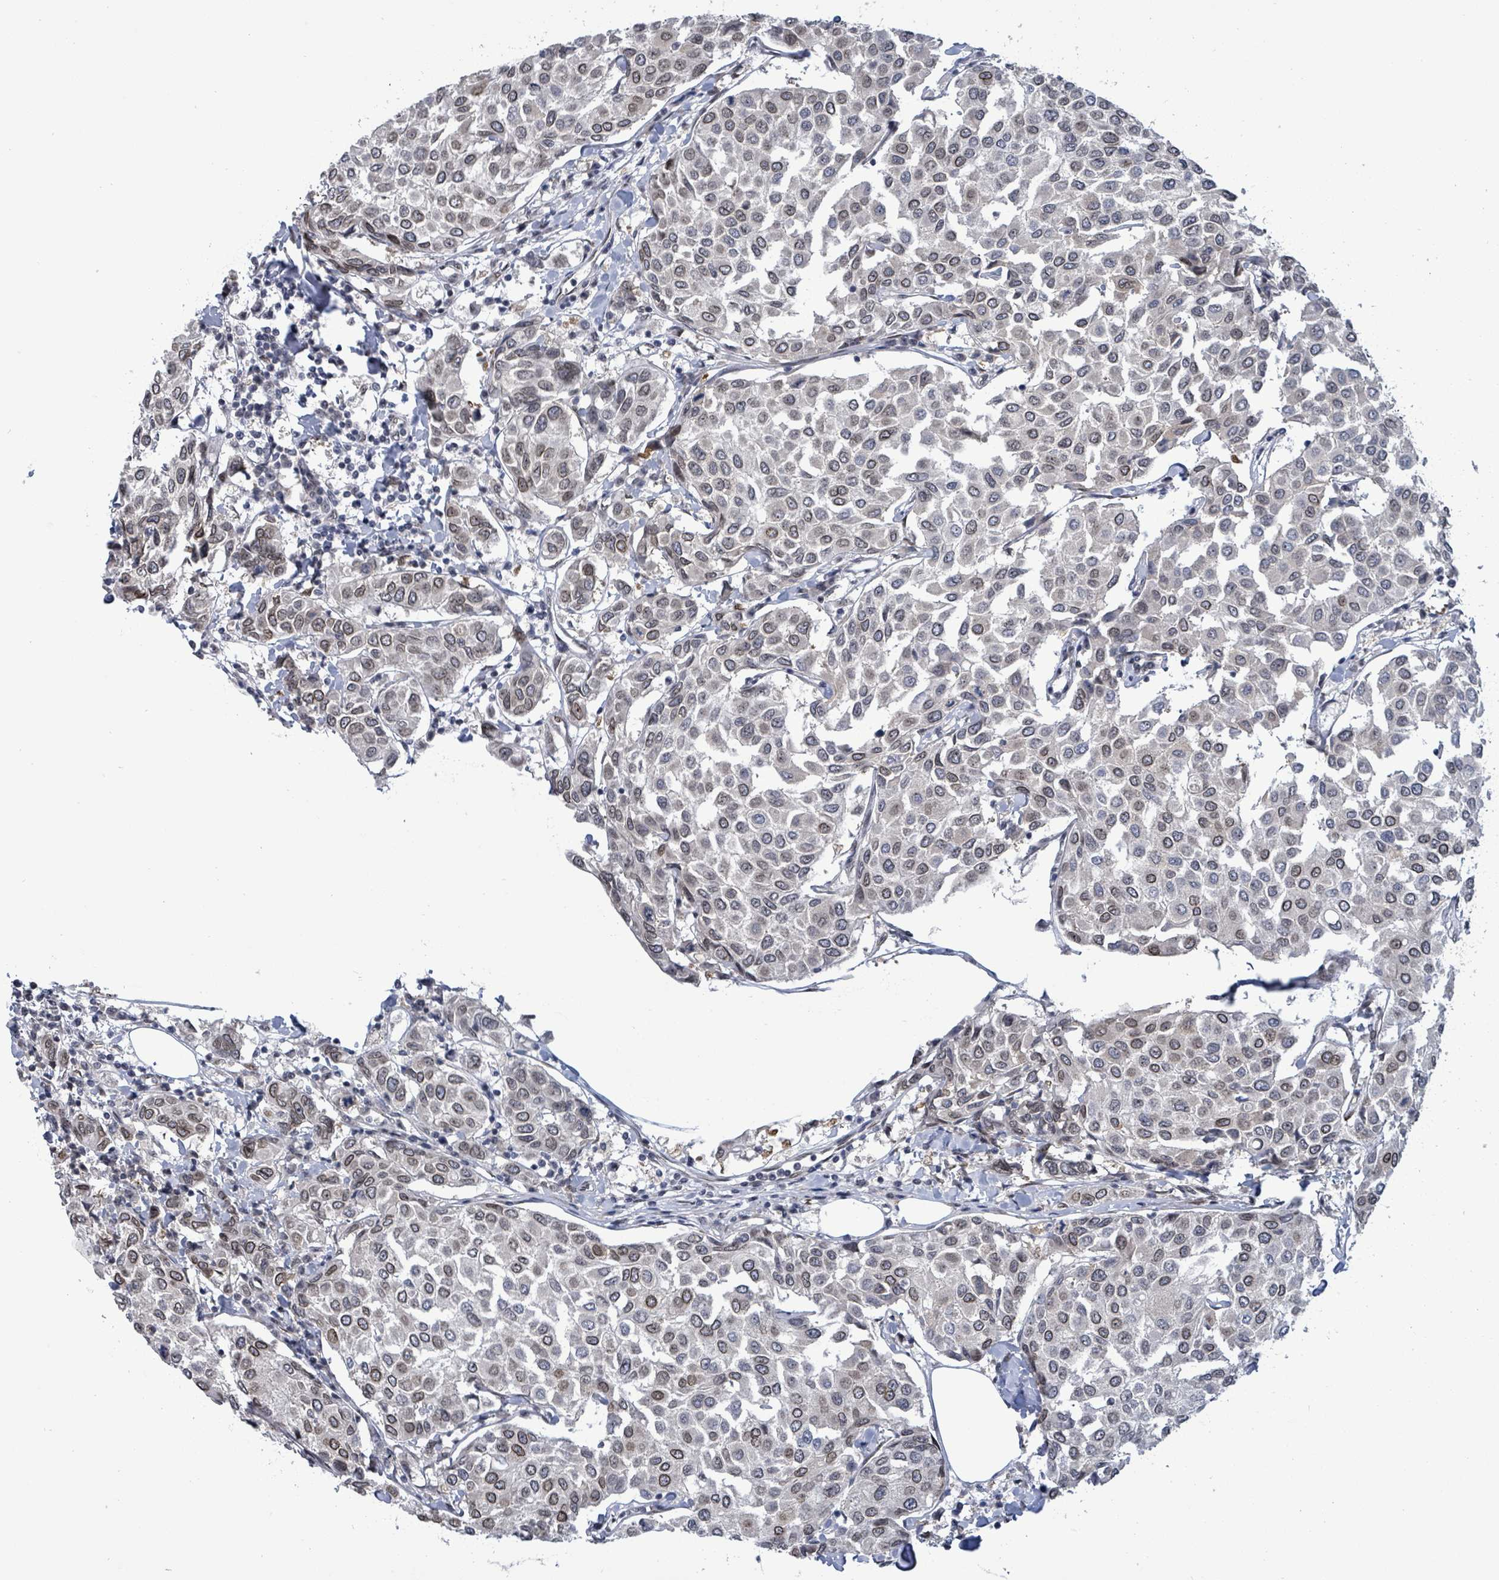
{"staining": {"intensity": "moderate", "quantity": ">75%", "location": "cytoplasmic/membranous,nuclear"}, "tissue": "breast cancer", "cell_type": "Tumor cells", "image_type": "cancer", "snomed": [{"axis": "morphology", "description": "Duct carcinoma"}, {"axis": "topography", "description": "Breast"}], "caption": "Intraductal carcinoma (breast) tissue shows moderate cytoplasmic/membranous and nuclear positivity in about >75% of tumor cells (IHC, brightfield microscopy, high magnification).", "gene": "RRN3", "patient": {"sex": "female", "age": 55}}